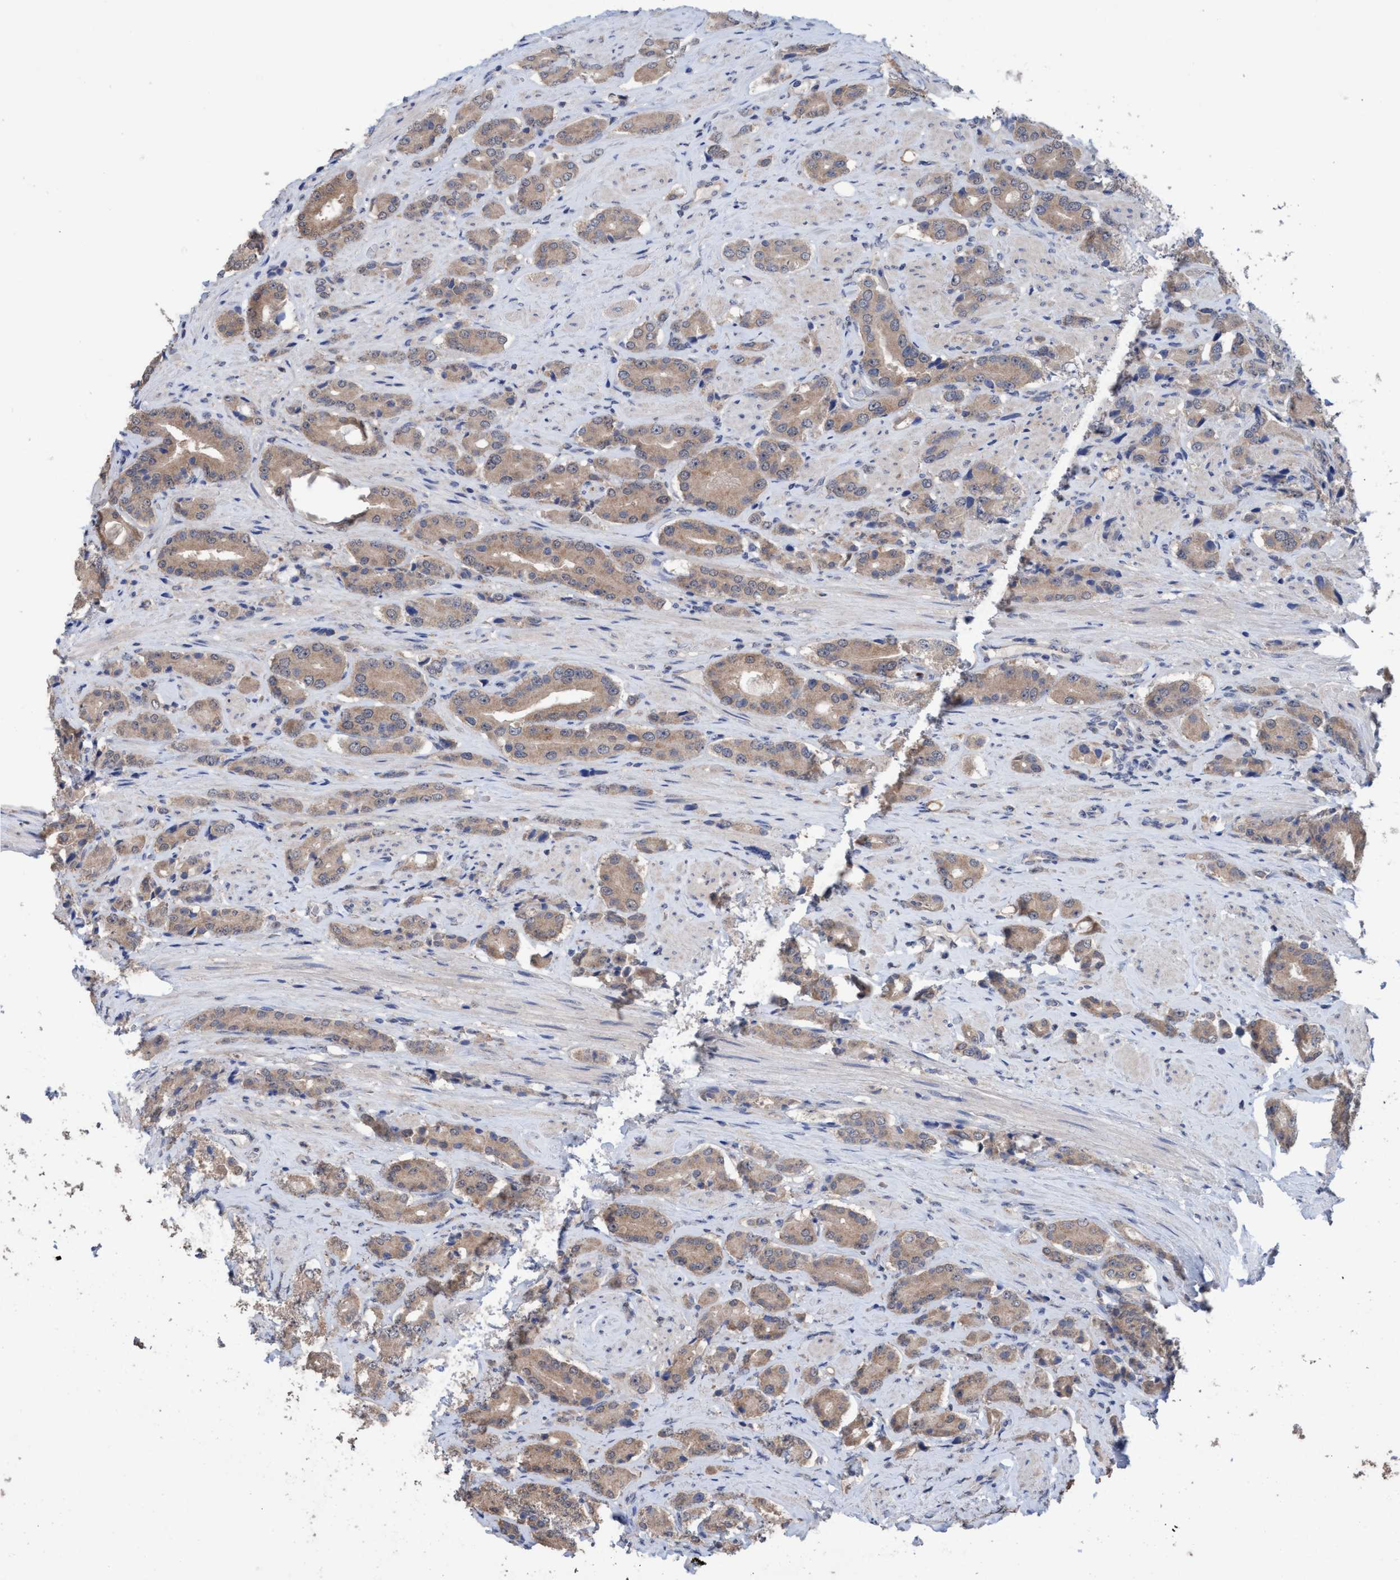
{"staining": {"intensity": "moderate", "quantity": ">75%", "location": "cytoplasmic/membranous"}, "tissue": "prostate cancer", "cell_type": "Tumor cells", "image_type": "cancer", "snomed": [{"axis": "morphology", "description": "Adenocarcinoma, High grade"}, {"axis": "topography", "description": "Prostate"}], "caption": "Adenocarcinoma (high-grade) (prostate) stained for a protein reveals moderate cytoplasmic/membranous positivity in tumor cells.", "gene": "GLOD4", "patient": {"sex": "male", "age": 71}}